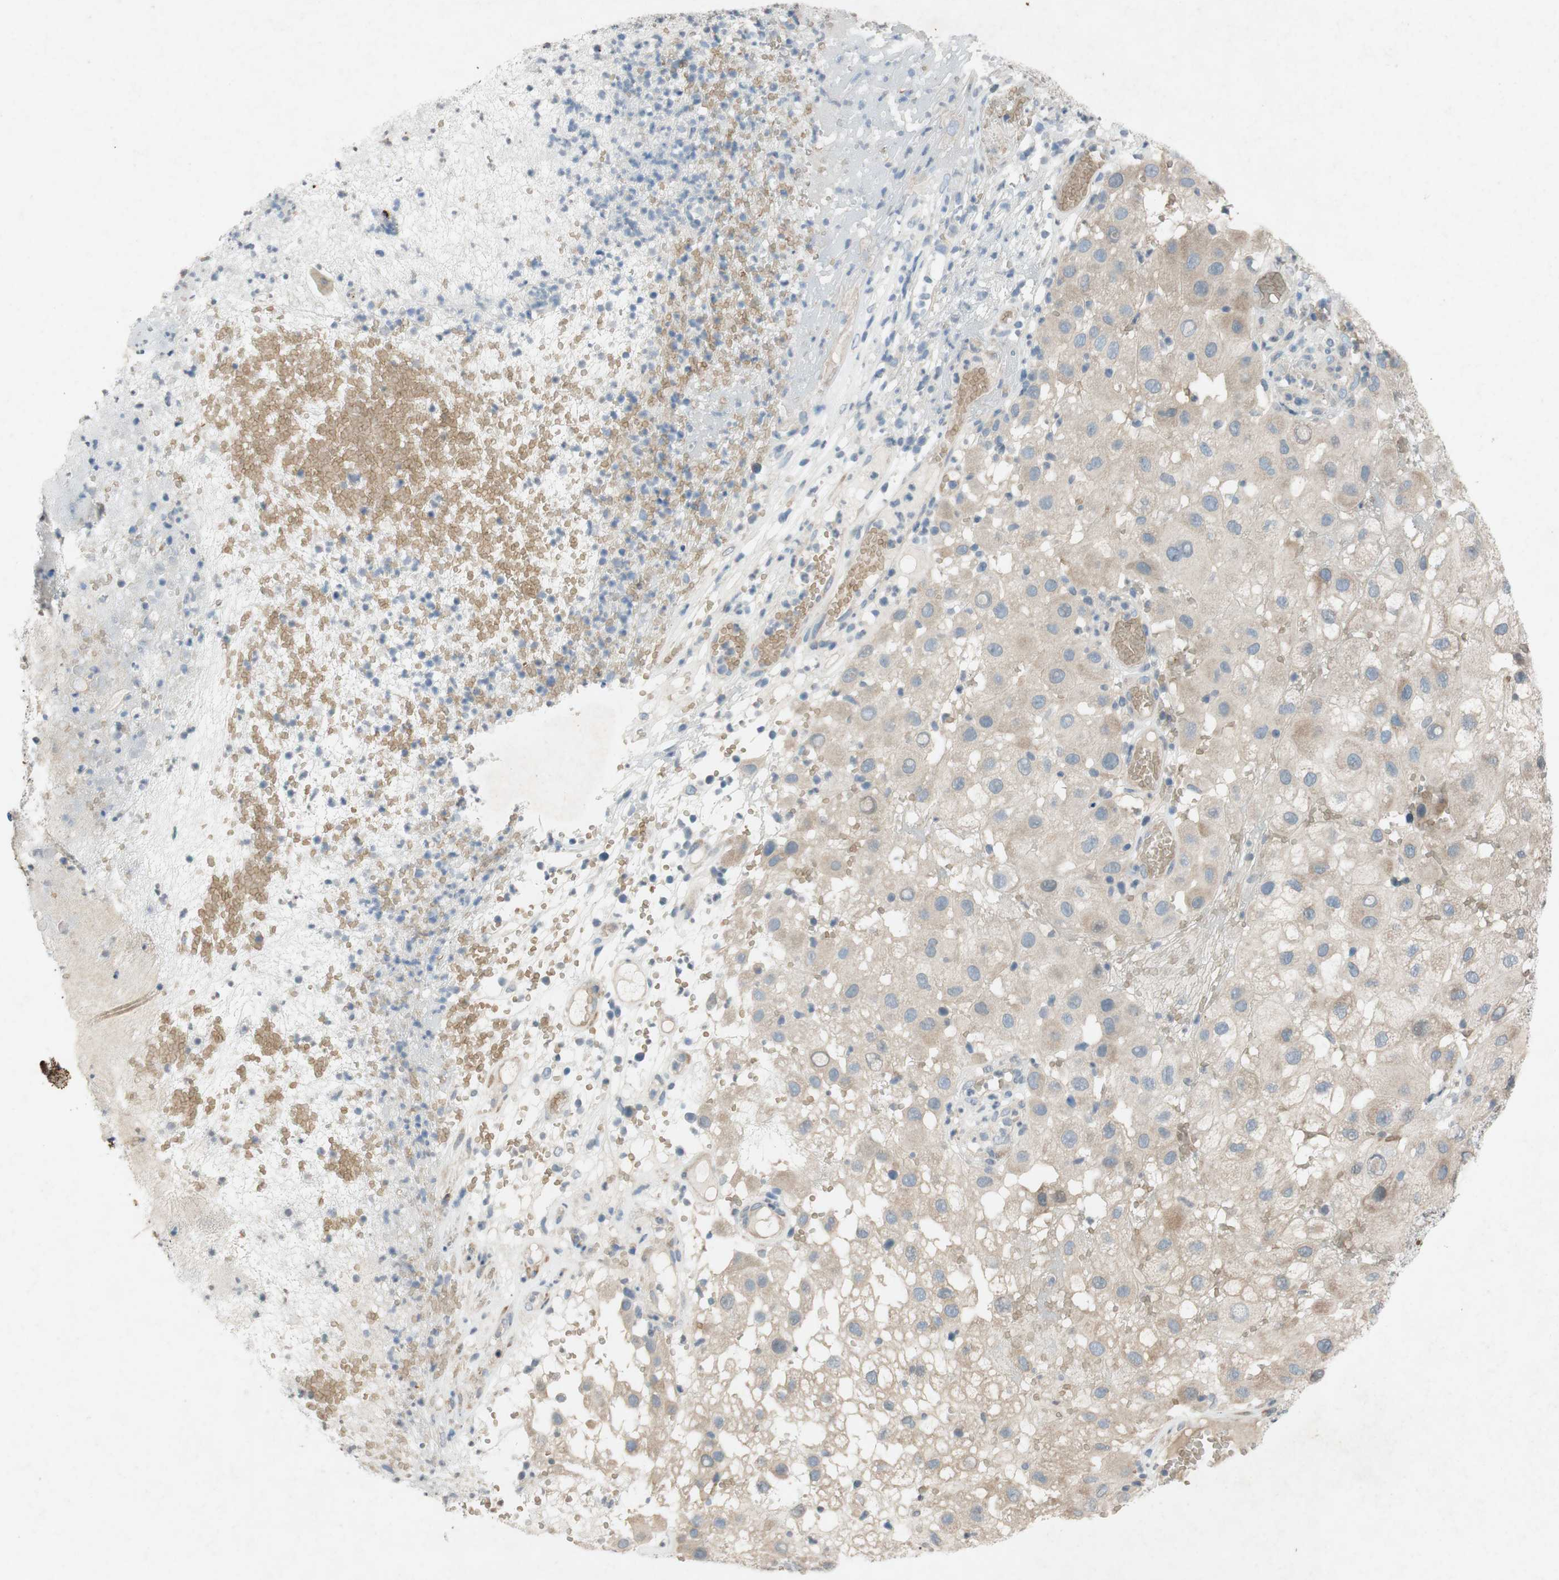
{"staining": {"intensity": "weak", "quantity": ">75%", "location": "cytoplasmic/membranous"}, "tissue": "melanoma", "cell_type": "Tumor cells", "image_type": "cancer", "snomed": [{"axis": "morphology", "description": "Malignant melanoma, NOS"}, {"axis": "topography", "description": "Skin"}], "caption": "Brown immunohistochemical staining in human malignant melanoma exhibits weak cytoplasmic/membranous staining in approximately >75% of tumor cells.", "gene": "ADD2", "patient": {"sex": "female", "age": 81}}